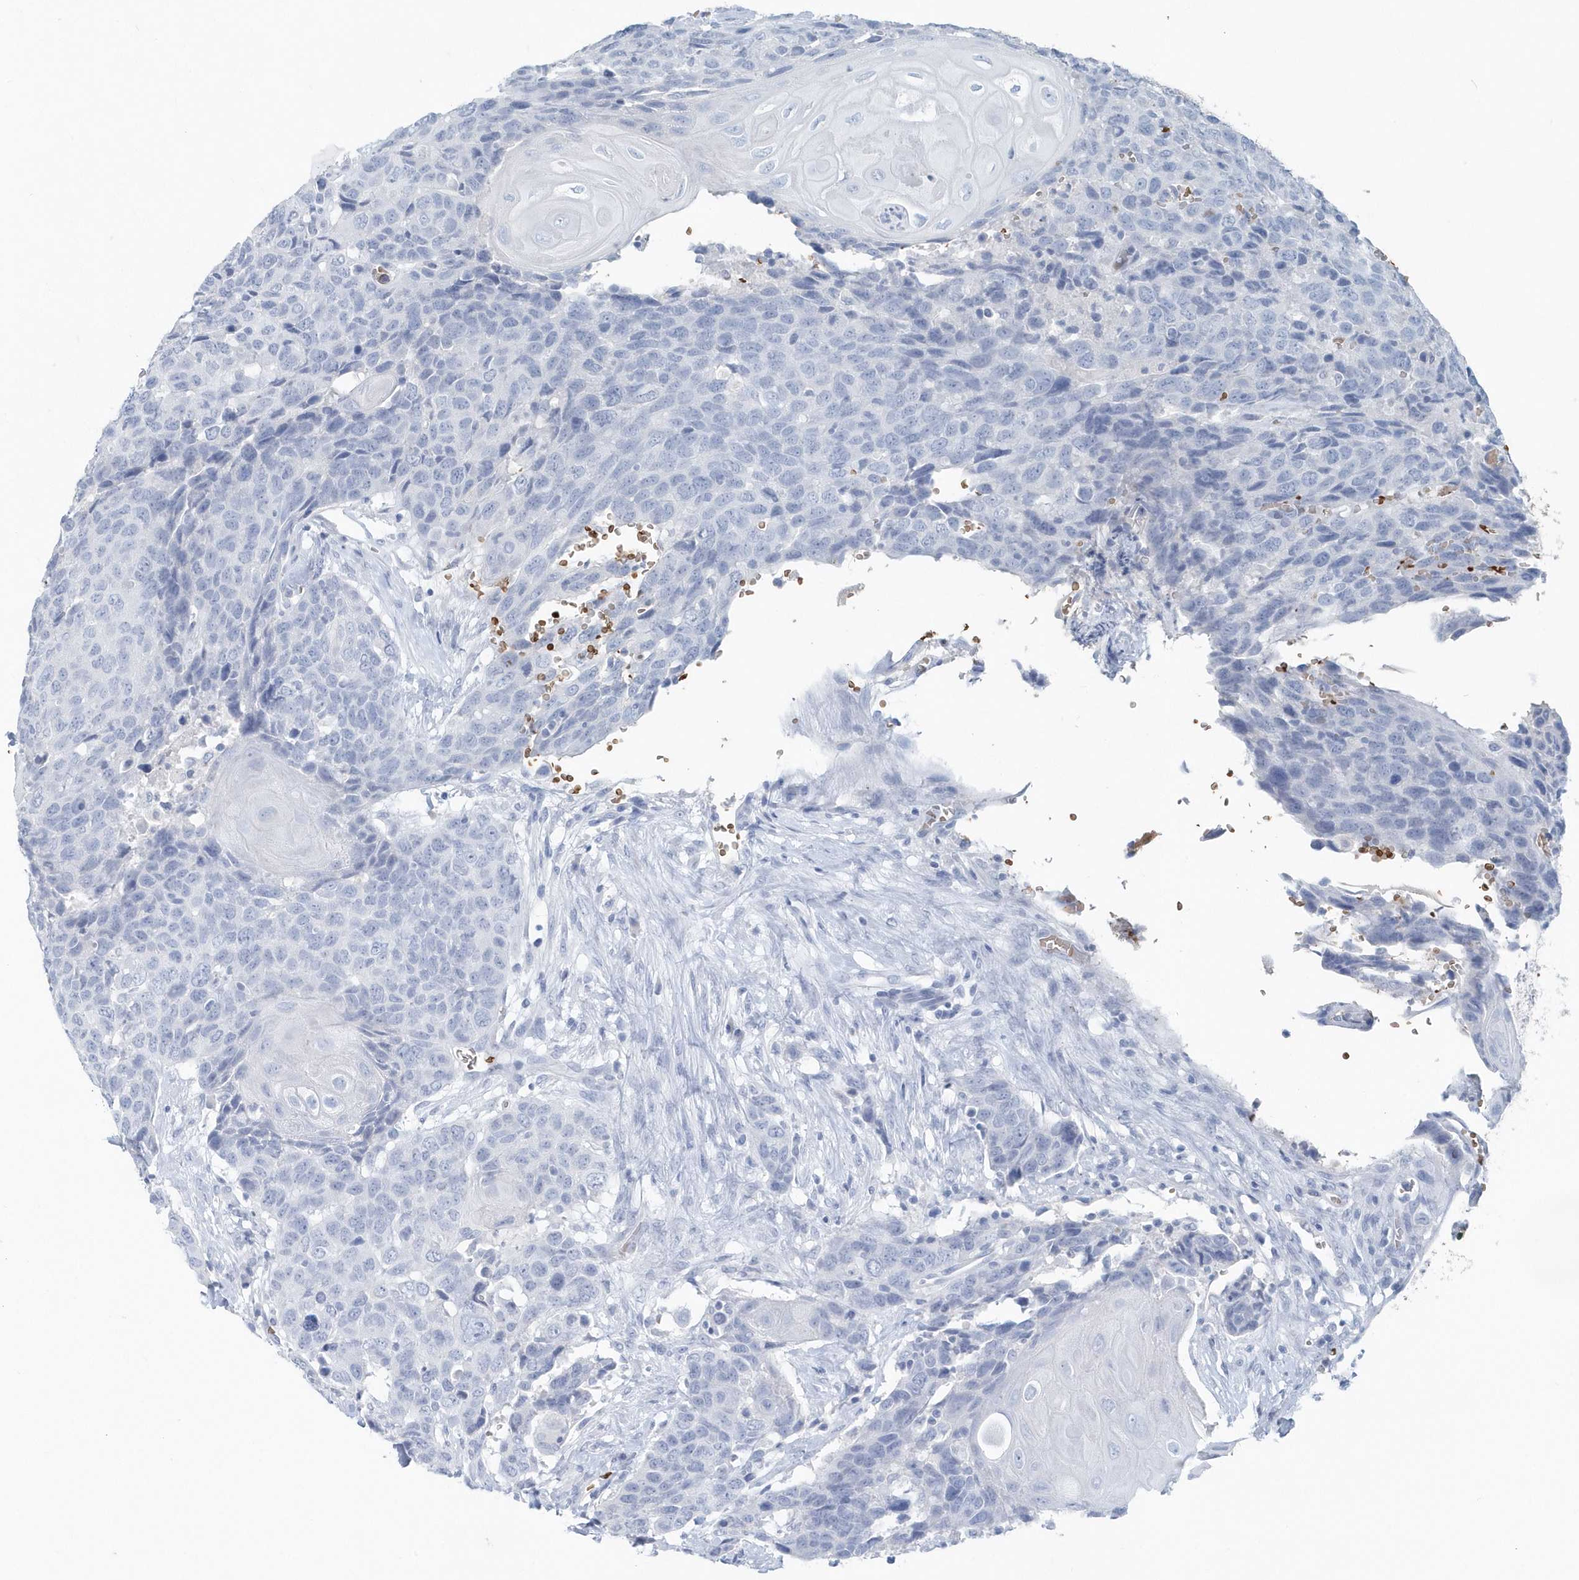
{"staining": {"intensity": "negative", "quantity": "none", "location": "none"}, "tissue": "head and neck cancer", "cell_type": "Tumor cells", "image_type": "cancer", "snomed": [{"axis": "morphology", "description": "Squamous cell carcinoma, NOS"}, {"axis": "topography", "description": "Head-Neck"}], "caption": "An immunohistochemistry (IHC) image of head and neck squamous cell carcinoma is shown. There is no staining in tumor cells of head and neck squamous cell carcinoma.", "gene": "HBA2", "patient": {"sex": "male", "age": 66}}